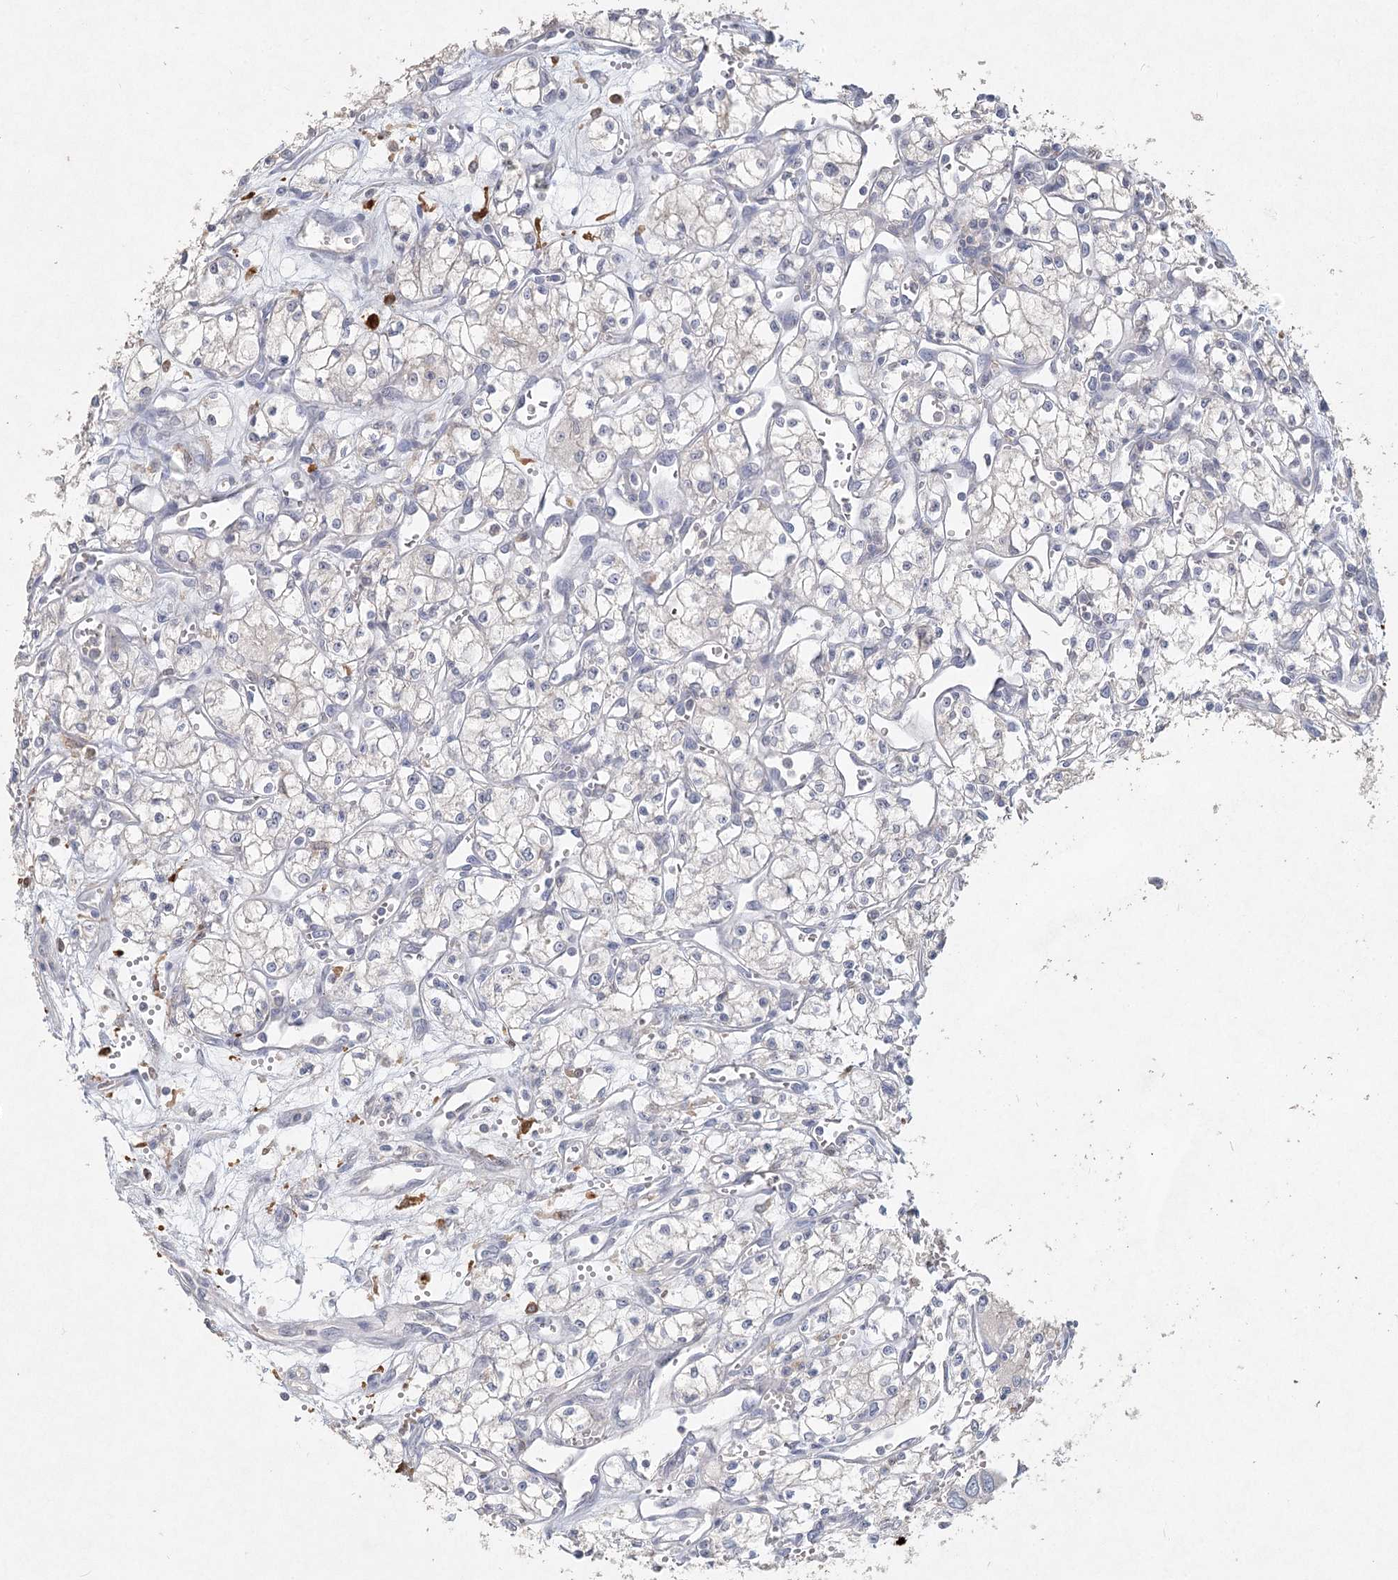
{"staining": {"intensity": "negative", "quantity": "none", "location": "none"}, "tissue": "renal cancer", "cell_type": "Tumor cells", "image_type": "cancer", "snomed": [{"axis": "morphology", "description": "Adenocarcinoma, NOS"}, {"axis": "topography", "description": "Kidney"}], "caption": "Immunohistochemical staining of human renal cancer (adenocarcinoma) demonstrates no significant expression in tumor cells.", "gene": "ARSI", "patient": {"sex": "male", "age": 59}}